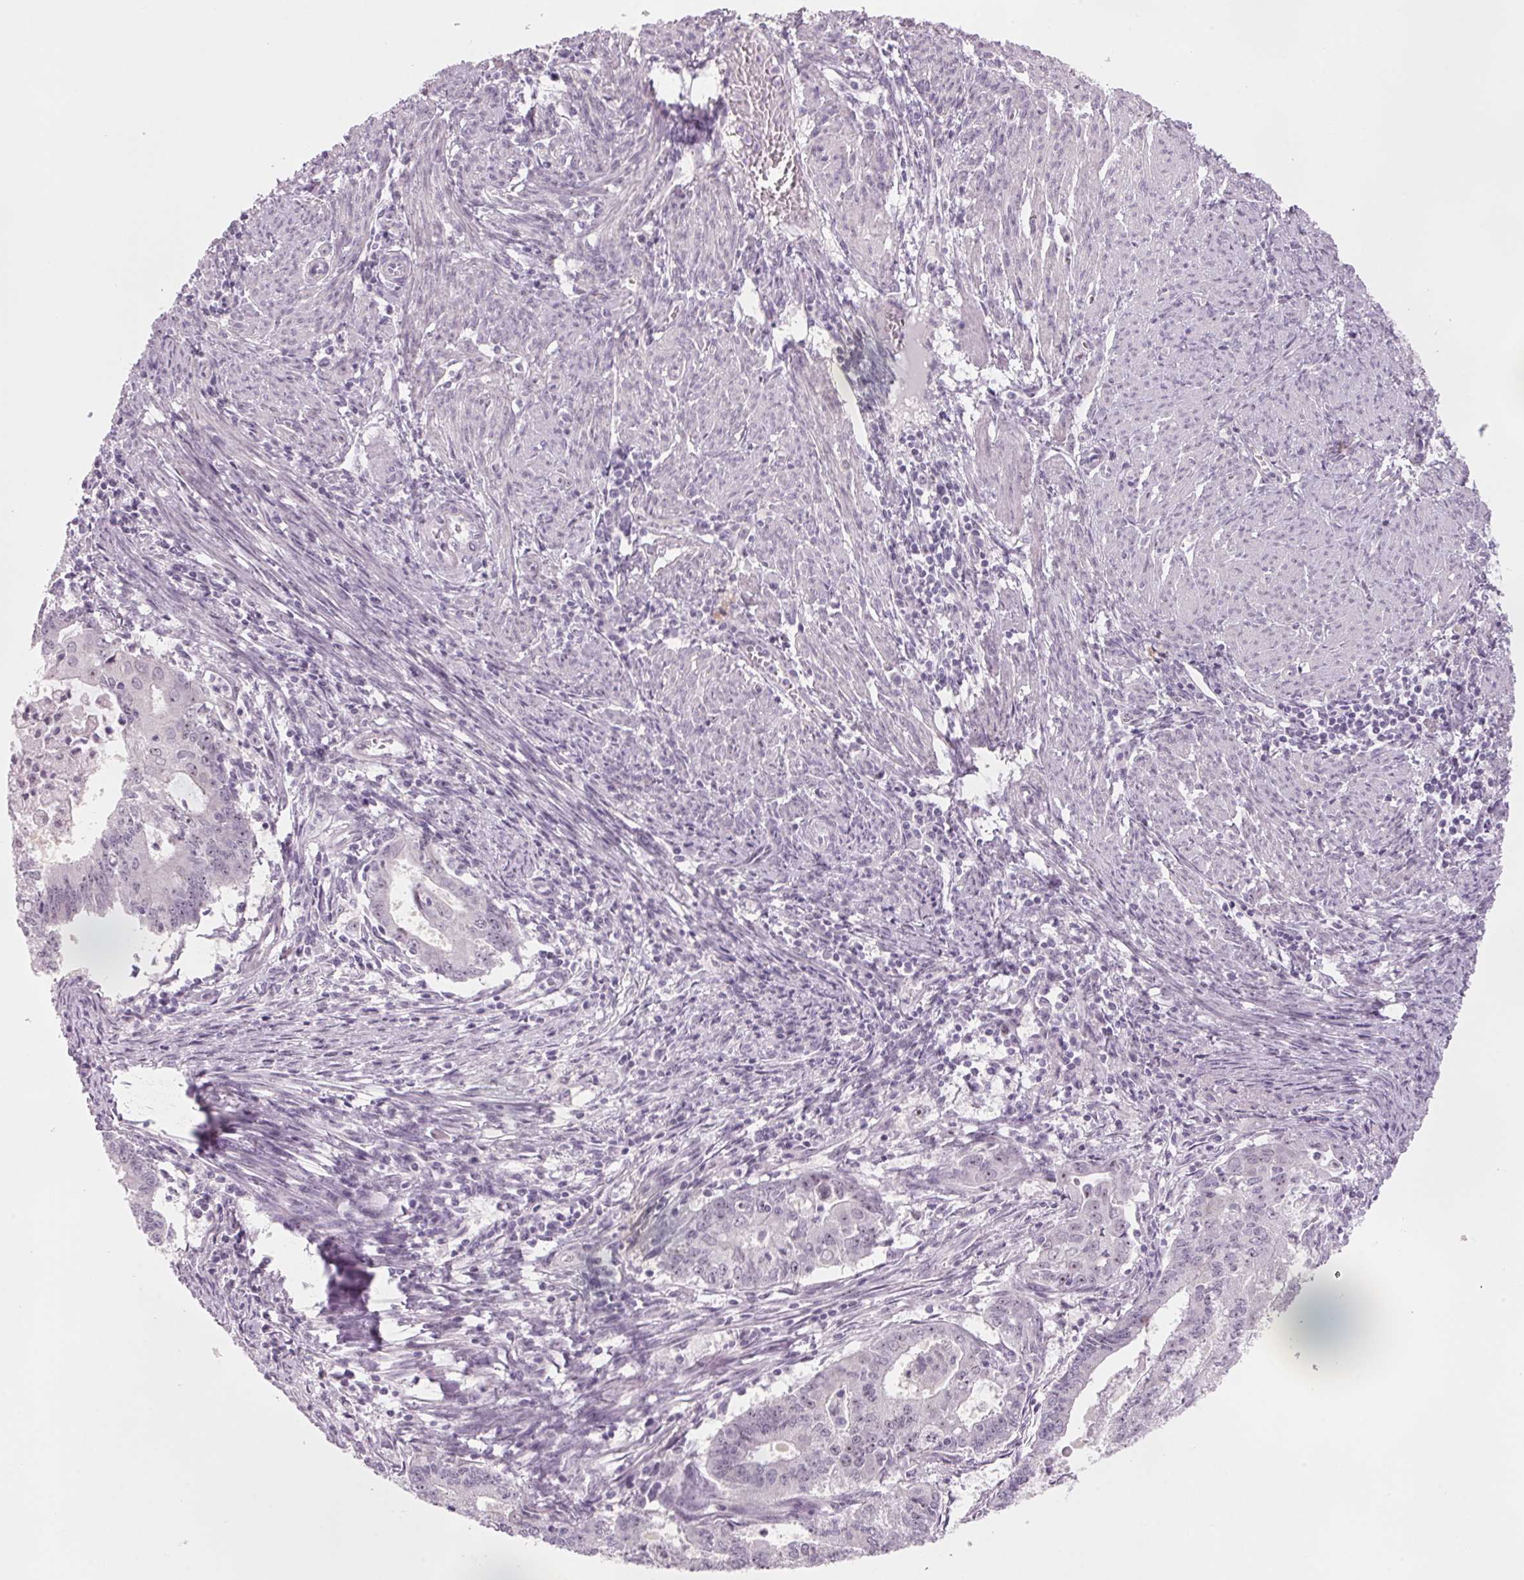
{"staining": {"intensity": "negative", "quantity": "none", "location": "none"}, "tissue": "endometrial cancer", "cell_type": "Tumor cells", "image_type": "cancer", "snomed": [{"axis": "morphology", "description": "Adenocarcinoma, NOS"}, {"axis": "topography", "description": "Endometrium"}], "caption": "This photomicrograph is of adenocarcinoma (endometrial) stained with immunohistochemistry (IHC) to label a protein in brown with the nuclei are counter-stained blue. There is no expression in tumor cells.", "gene": "DNTTIP2", "patient": {"sex": "female", "age": 61}}